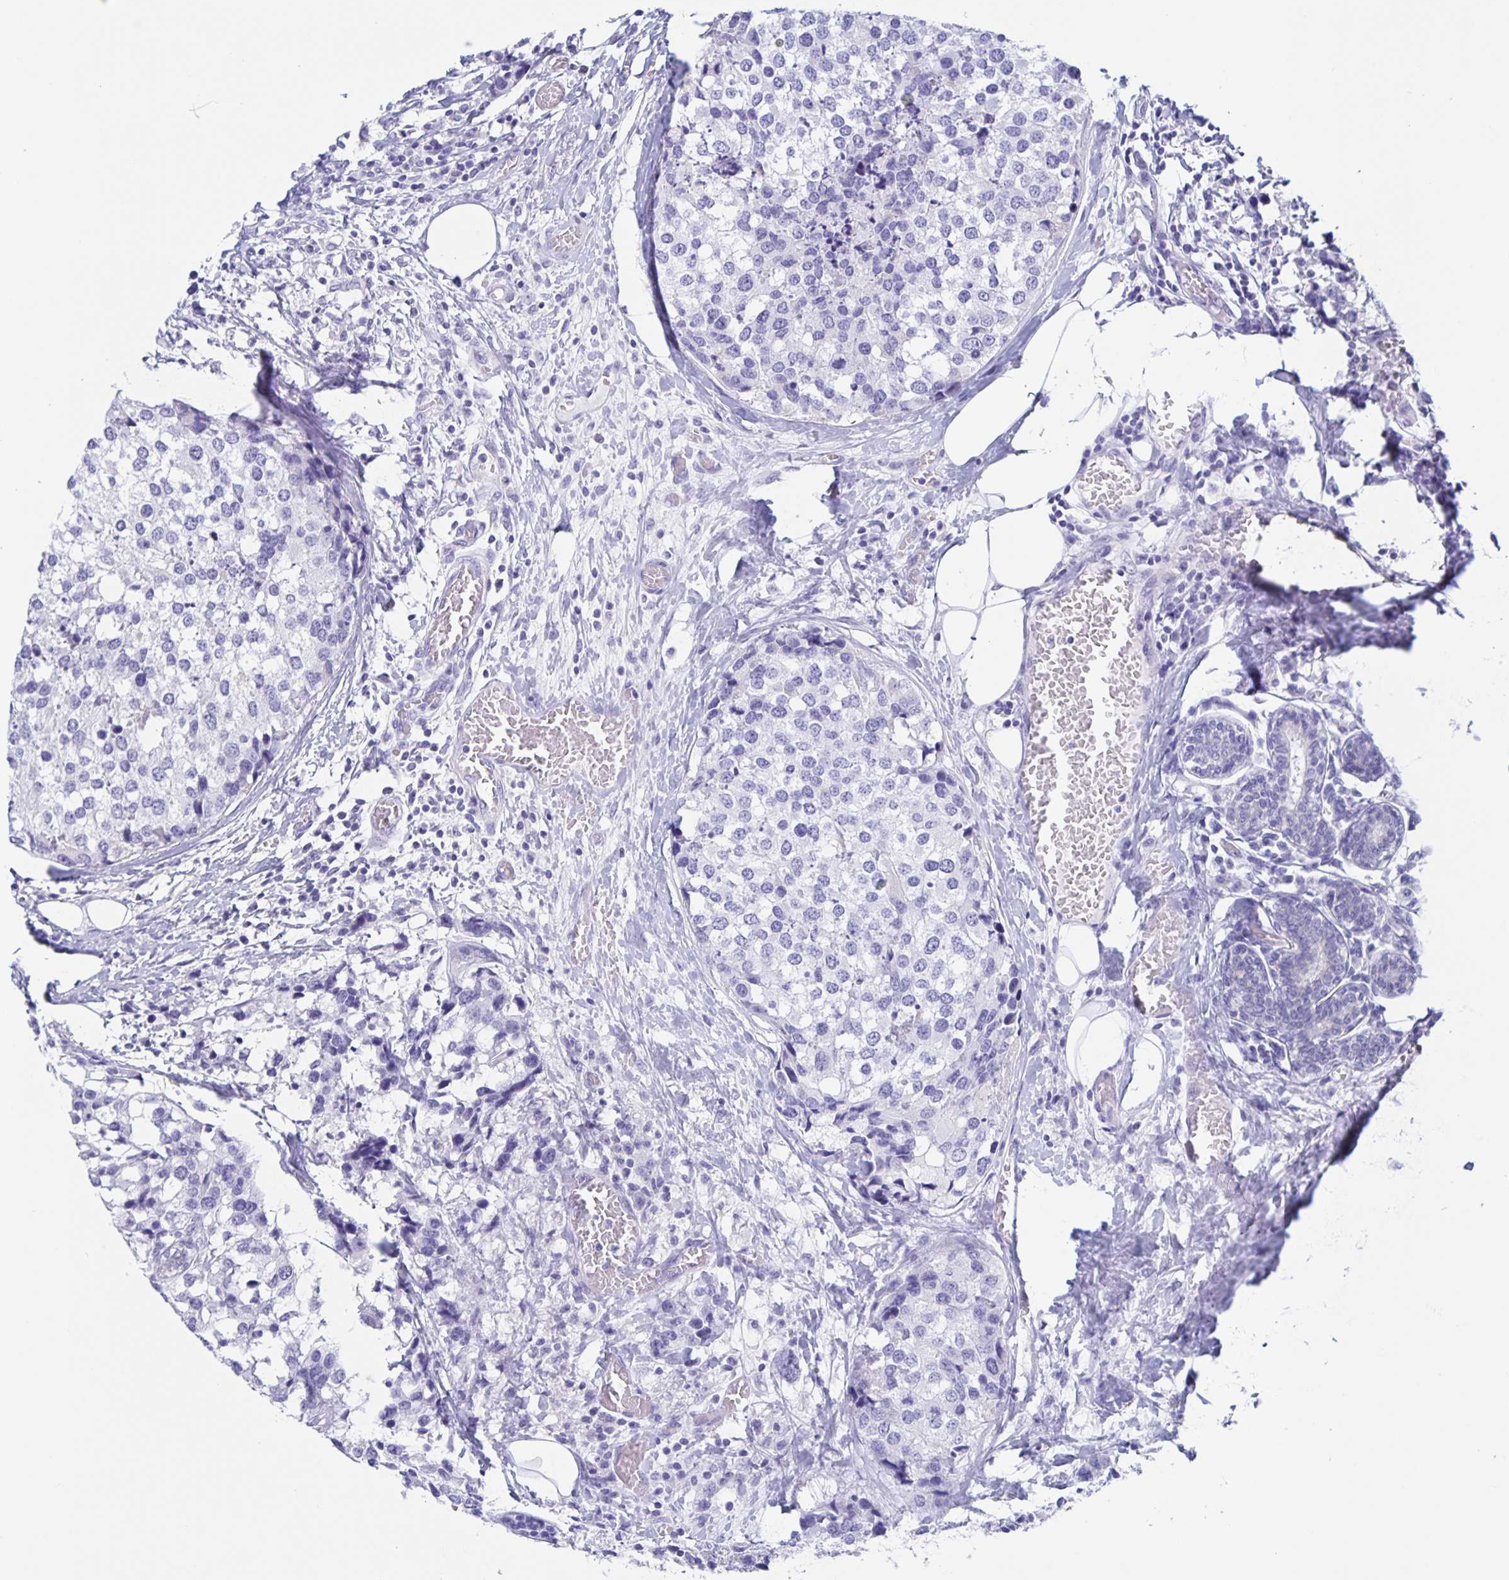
{"staining": {"intensity": "negative", "quantity": "none", "location": "none"}, "tissue": "breast cancer", "cell_type": "Tumor cells", "image_type": "cancer", "snomed": [{"axis": "morphology", "description": "Lobular carcinoma"}, {"axis": "topography", "description": "Breast"}], "caption": "Tumor cells are negative for protein expression in human breast lobular carcinoma. The staining was performed using DAB to visualize the protein expression in brown, while the nuclei were stained in blue with hematoxylin (Magnification: 20x).", "gene": "DMBT1", "patient": {"sex": "female", "age": 59}}